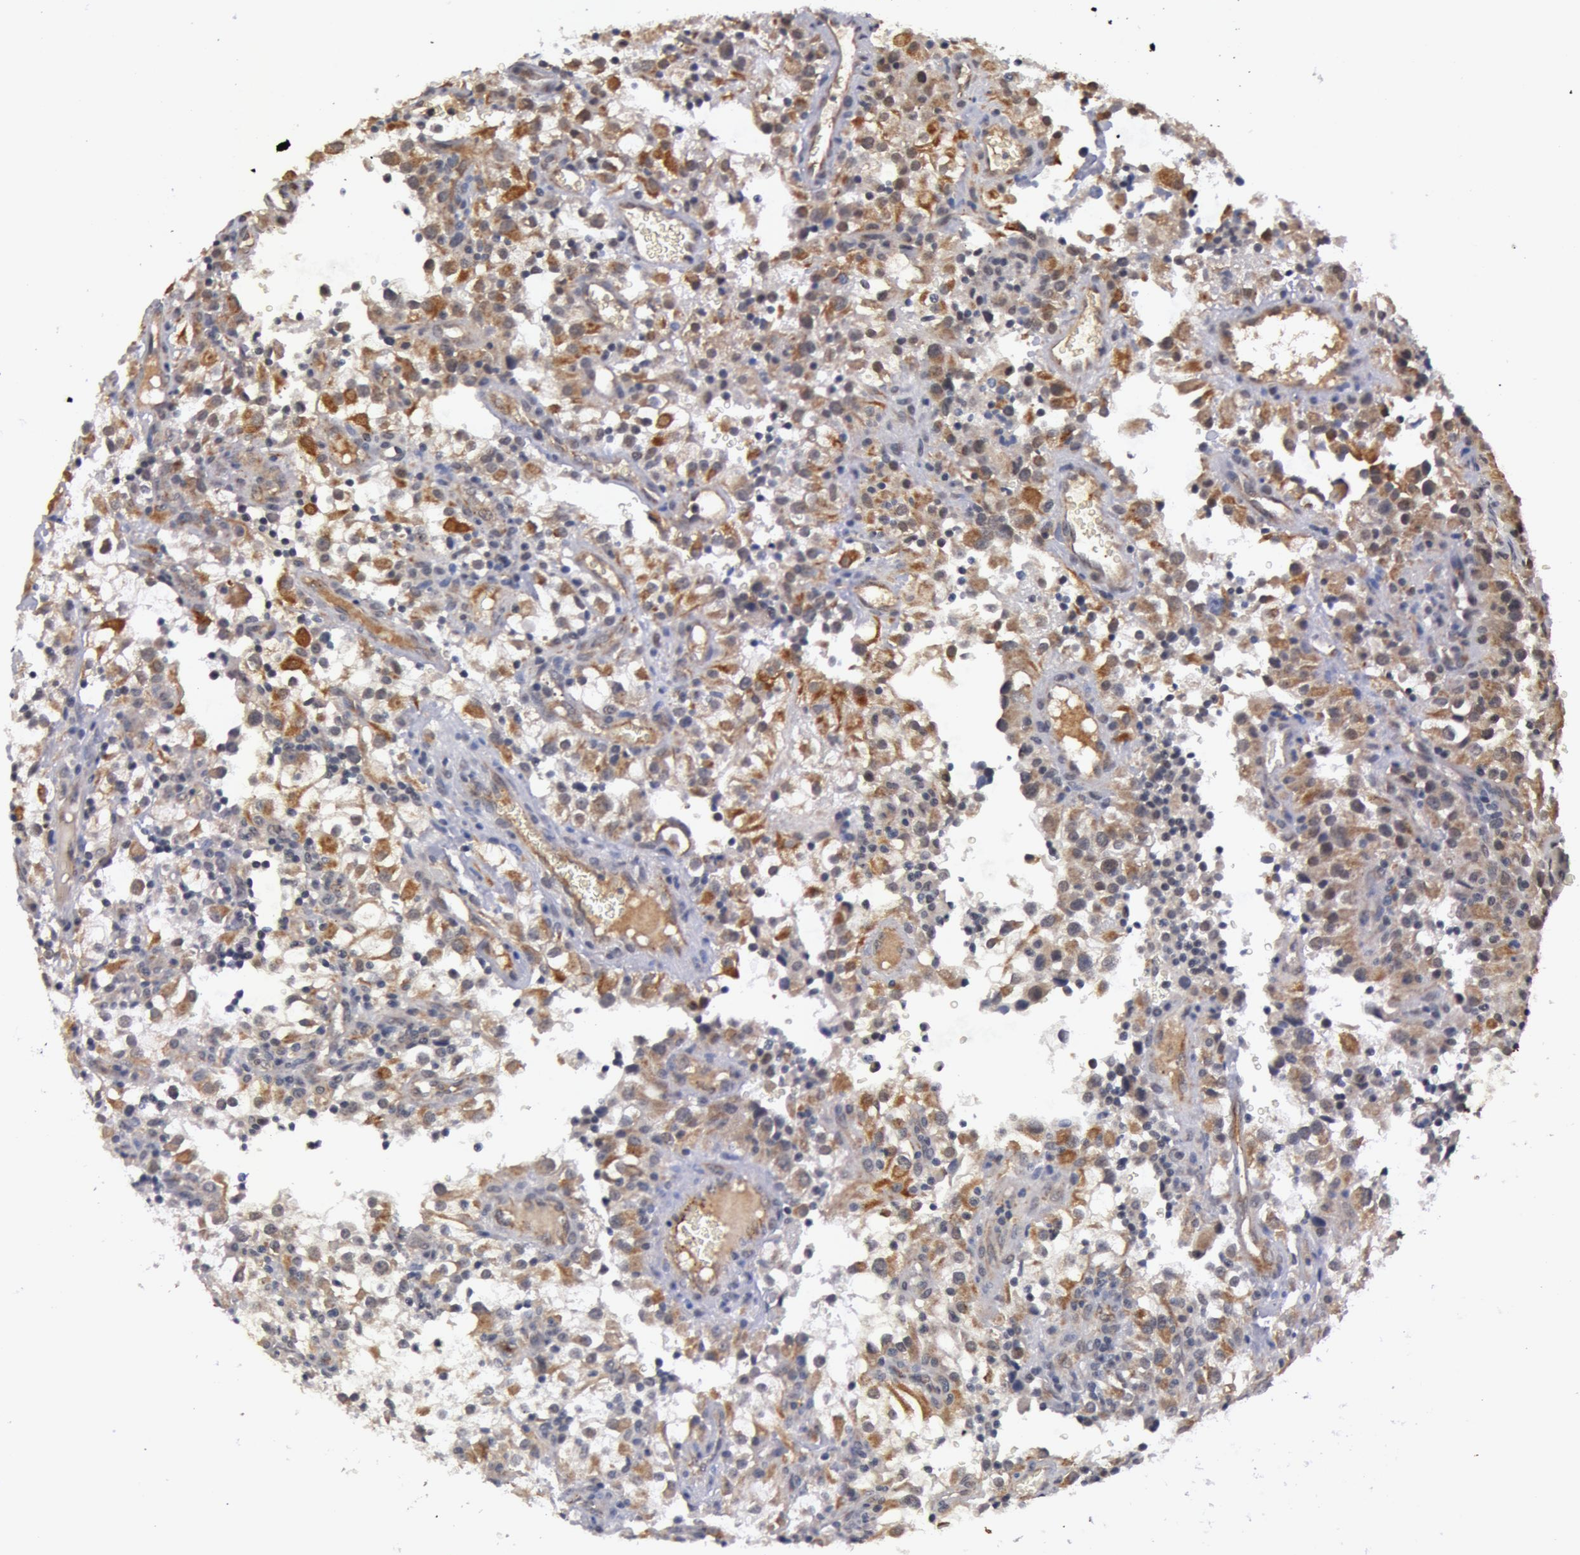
{"staining": {"intensity": "moderate", "quantity": "<25%", "location": "cytoplasmic/membranous"}, "tissue": "renal cancer", "cell_type": "Tumor cells", "image_type": "cancer", "snomed": [{"axis": "morphology", "description": "Adenocarcinoma, NOS"}, {"axis": "topography", "description": "Kidney"}], "caption": "IHC of human adenocarcinoma (renal) demonstrates low levels of moderate cytoplasmic/membranous positivity in approximately <25% of tumor cells.", "gene": "SYTL4", "patient": {"sex": "female", "age": 52}}